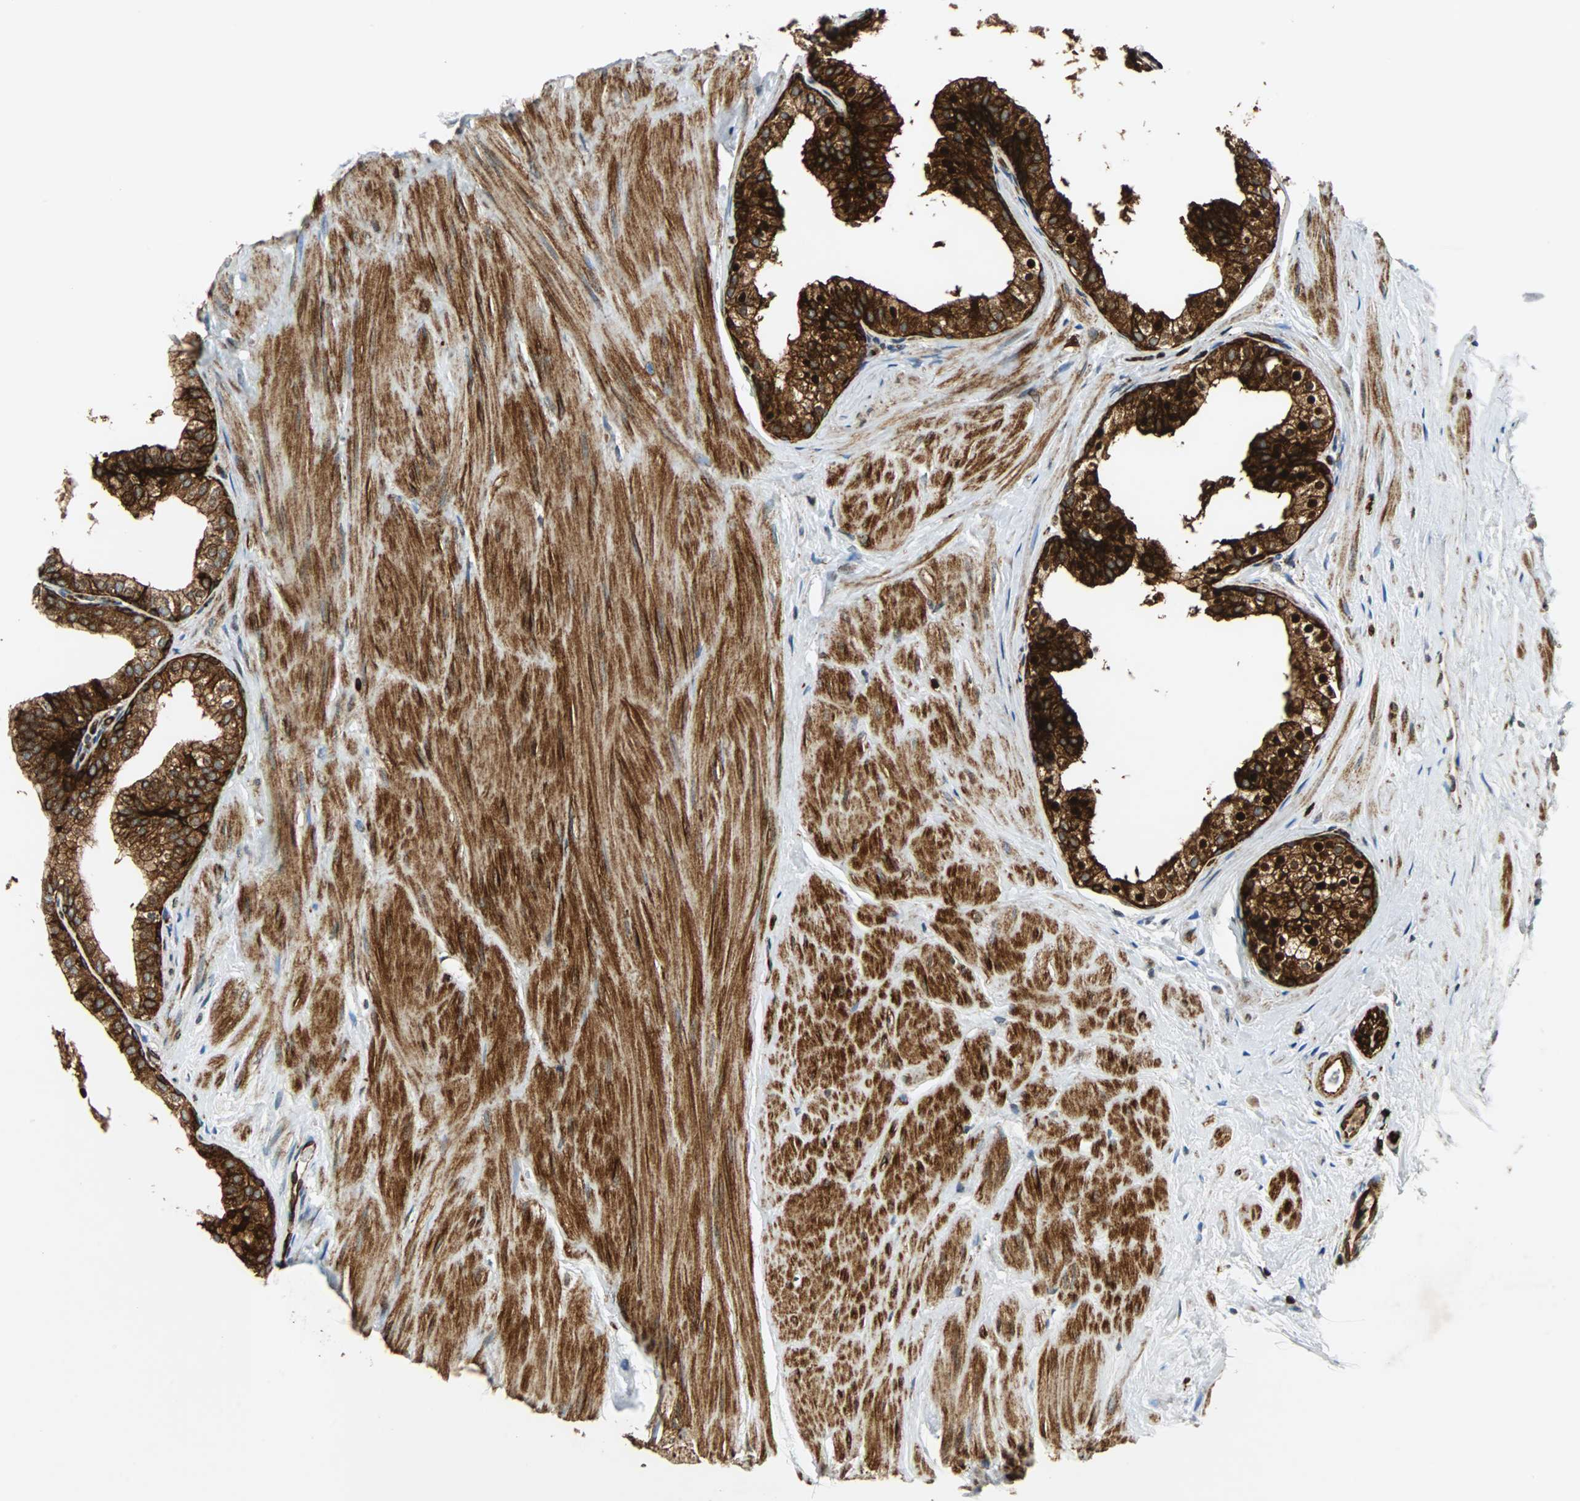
{"staining": {"intensity": "strong", "quantity": ">75%", "location": "cytoplasmic/membranous,nuclear"}, "tissue": "prostate", "cell_type": "Glandular cells", "image_type": "normal", "snomed": [{"axis": "morphology", "description": "Normal tissue, NOS"}, {"axis": "topography", "description": "Prostate"}], "caption": "Immunohistochemistry (DAB) staining of benign prostate reveals strong cytoplasmic/membranous,nuclear protein expression in about >75% of glandular cells.", "gene": "TUBA4A", "patient": {"sex": "male", "age": 60}}